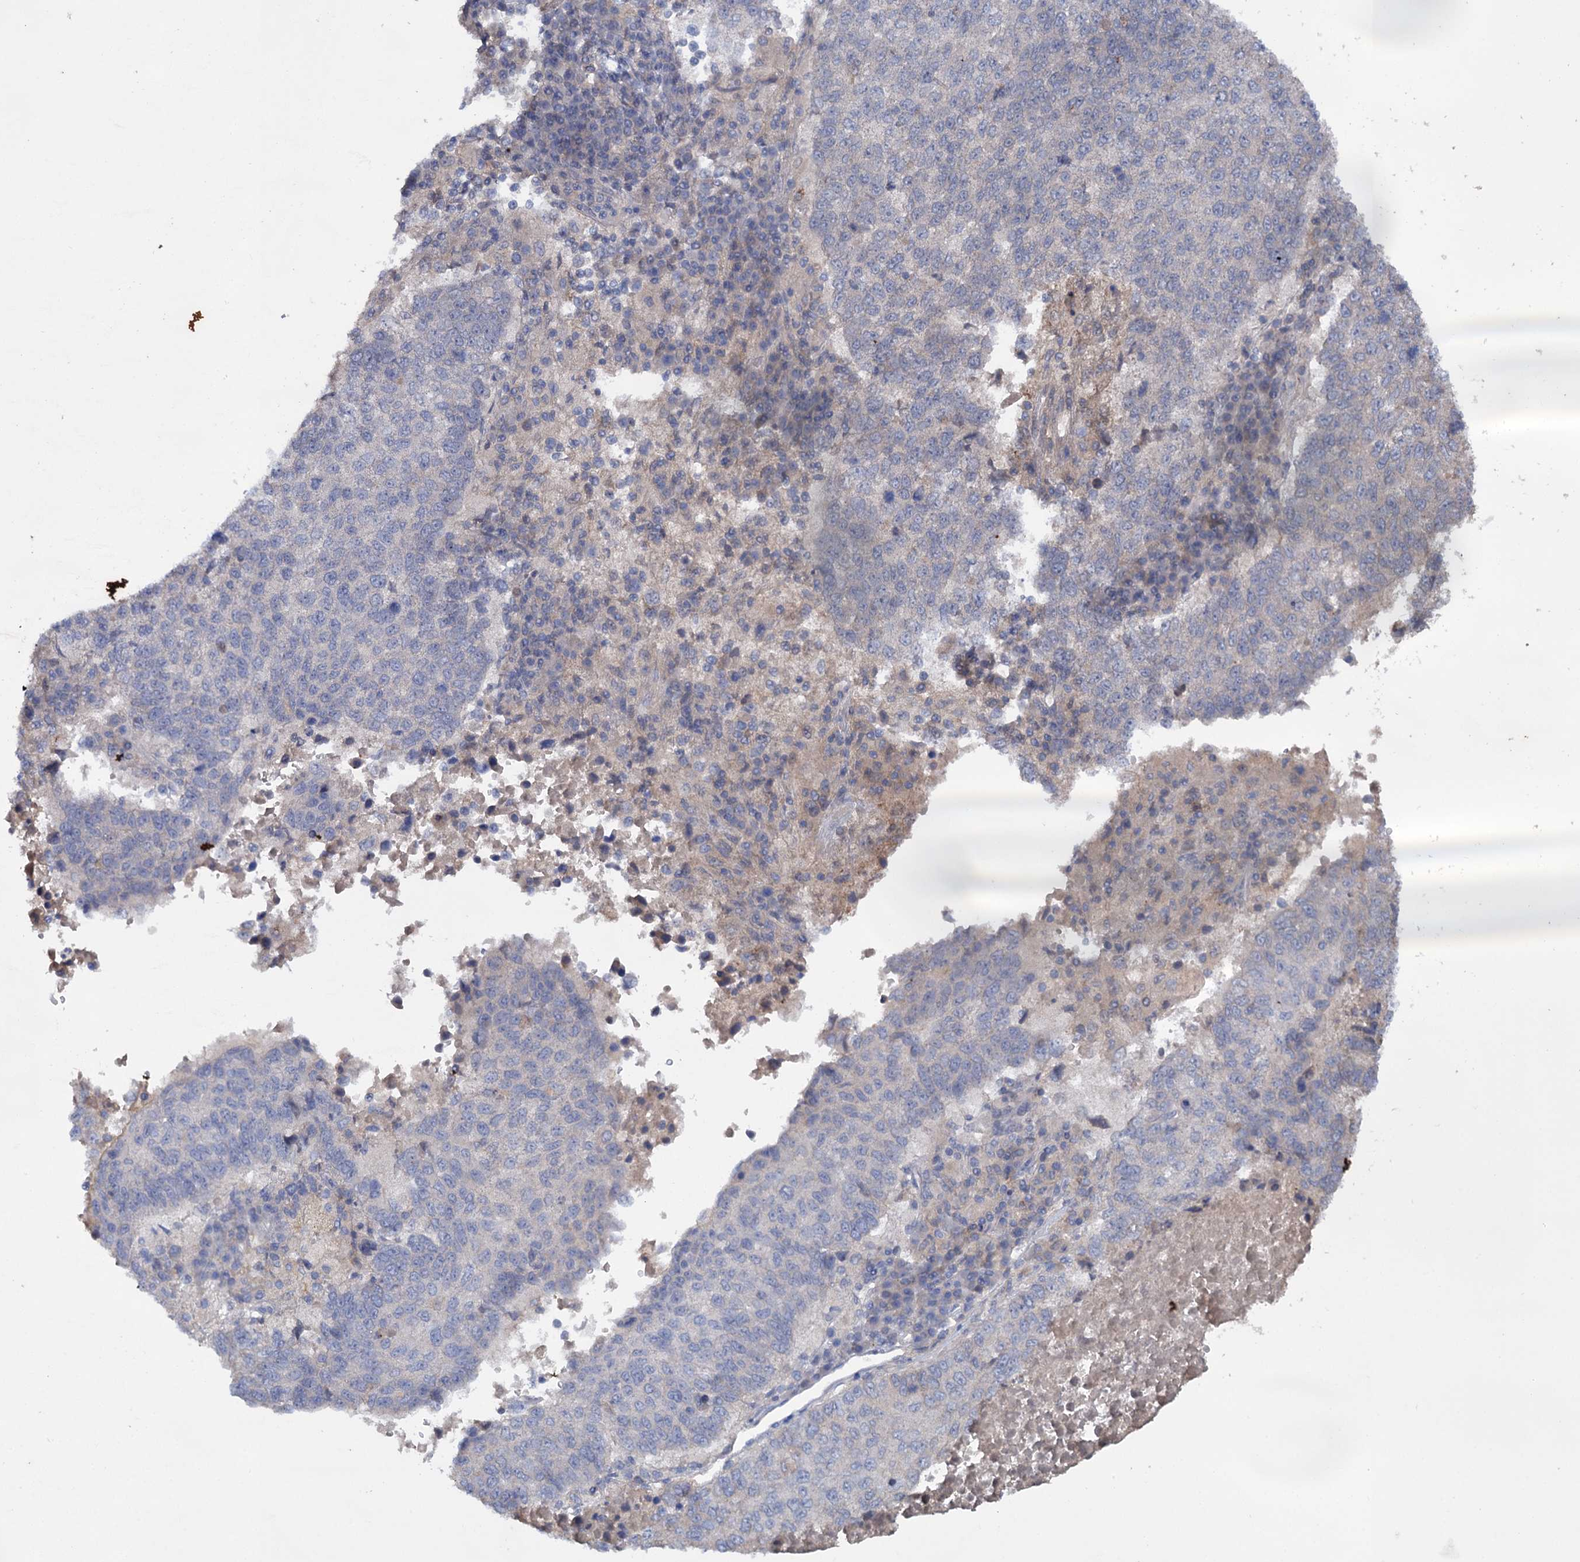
{"staining": {"intensity": "negative", "quantity": "none", "location": "none"}, "tissue": "lung cancer", "cell_type": "Tumor cells", "image_type": "cancer", "snomed": [{"axis": "morphology", "description": "Squamous cell carcinoma, NOS"}, {"axis": "topography", "description": "Lung"}], "caption": "Immunohistochemical staining of human lung cancer (squamous cell carcinoma) displays no significant staining in tumor cells.", "gene": "PPP1R32", "patient": {"sex": "male", "age": 73}}